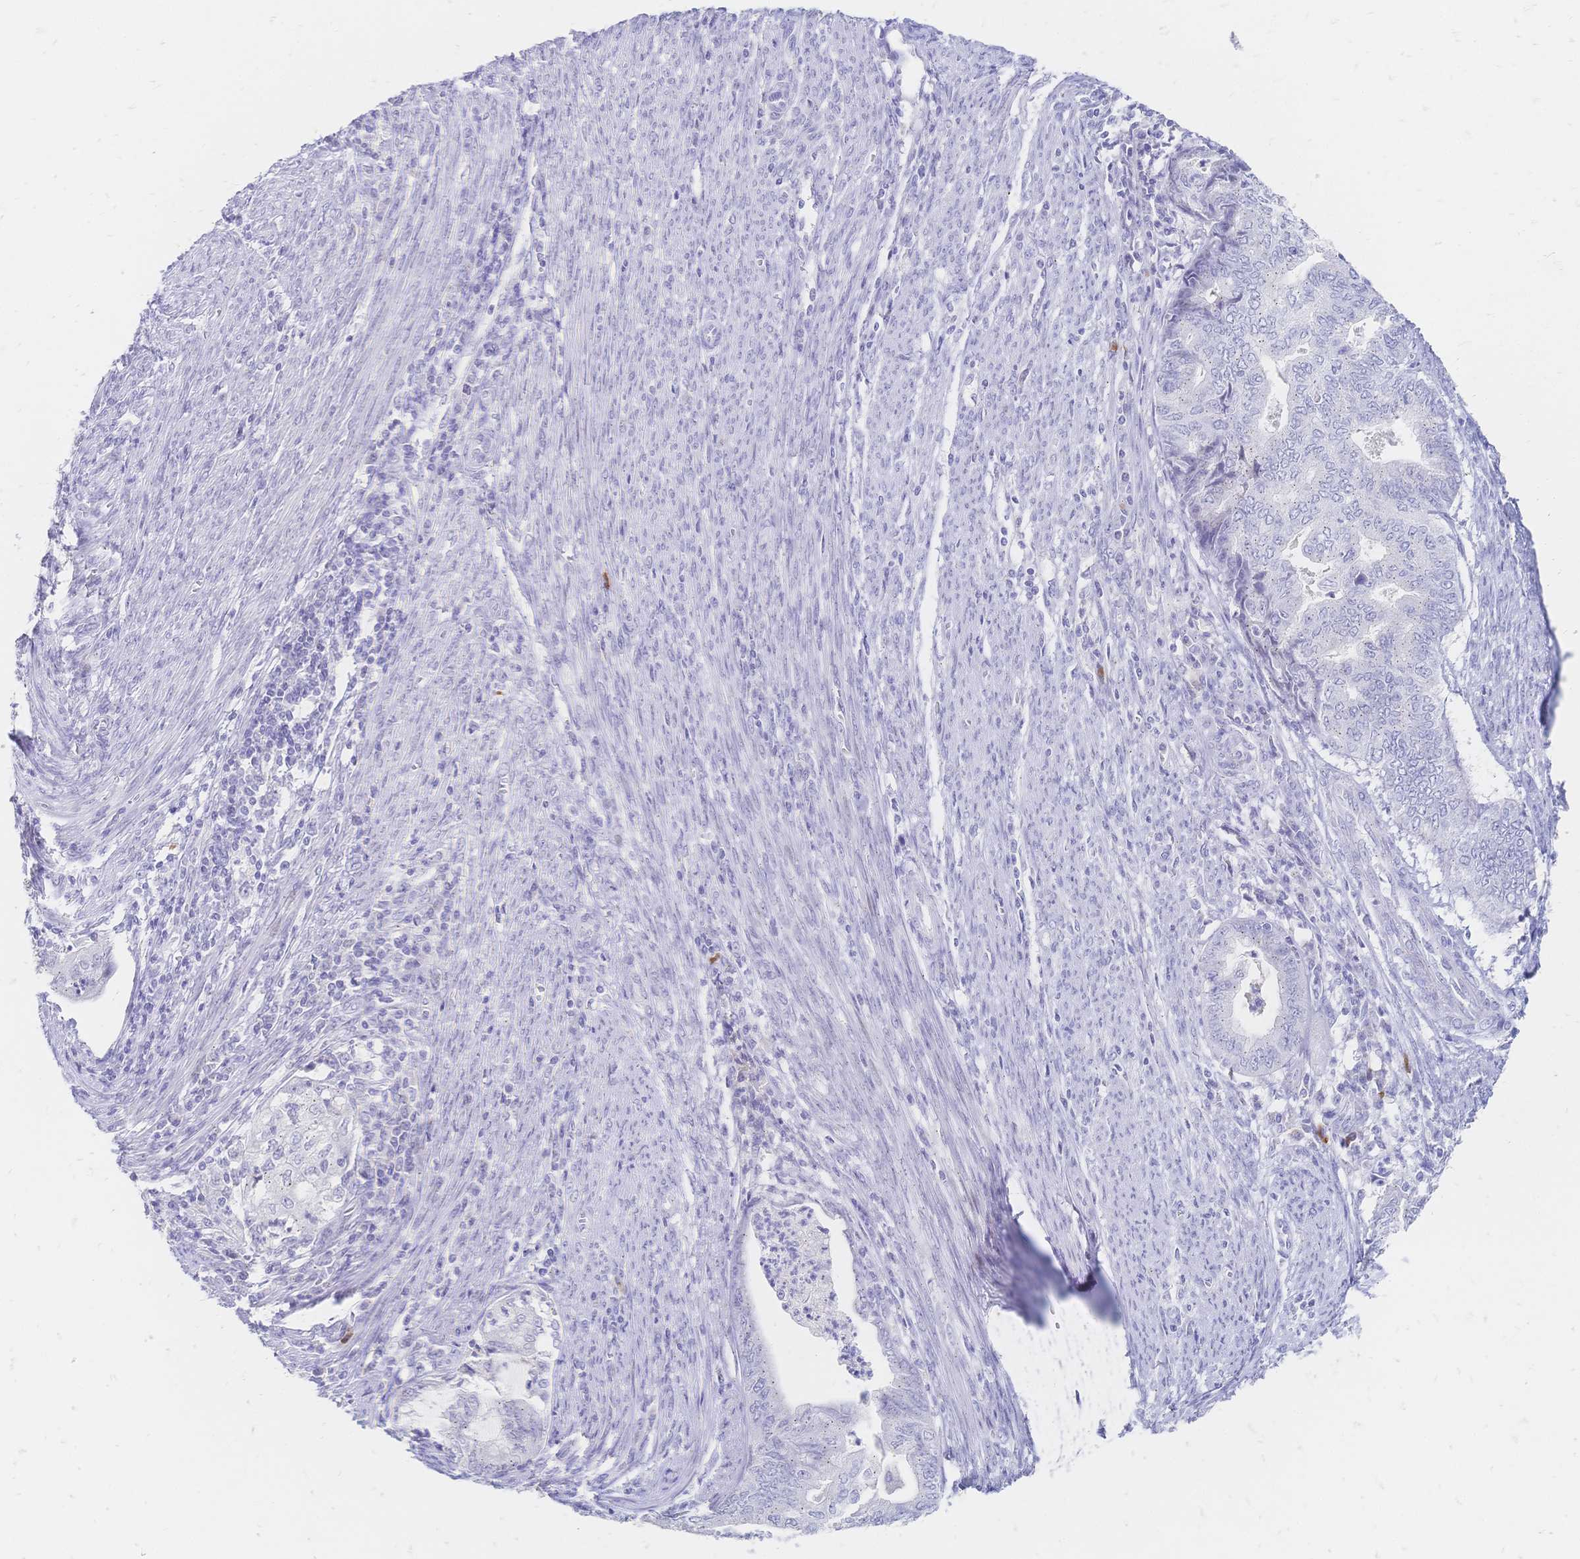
{"staining": {"intensity": "negative", "quantity": "none", "location": "none"}, "tissue": "endometrial cancer", "cell_type": "Tumor cells", "image_type": "cancer", "snomed": [{"axis": "morphology", "description": "Adenocarcinoma, NOS"}, {"axis": "topography", "description": "Endometrium"}], "caption": "There is no significant expression in tumor cells of endometrial cancer (adenocarcinoma).", "gene": "PSORS1C2", "patient": {"sex": "female", "age": 79}}